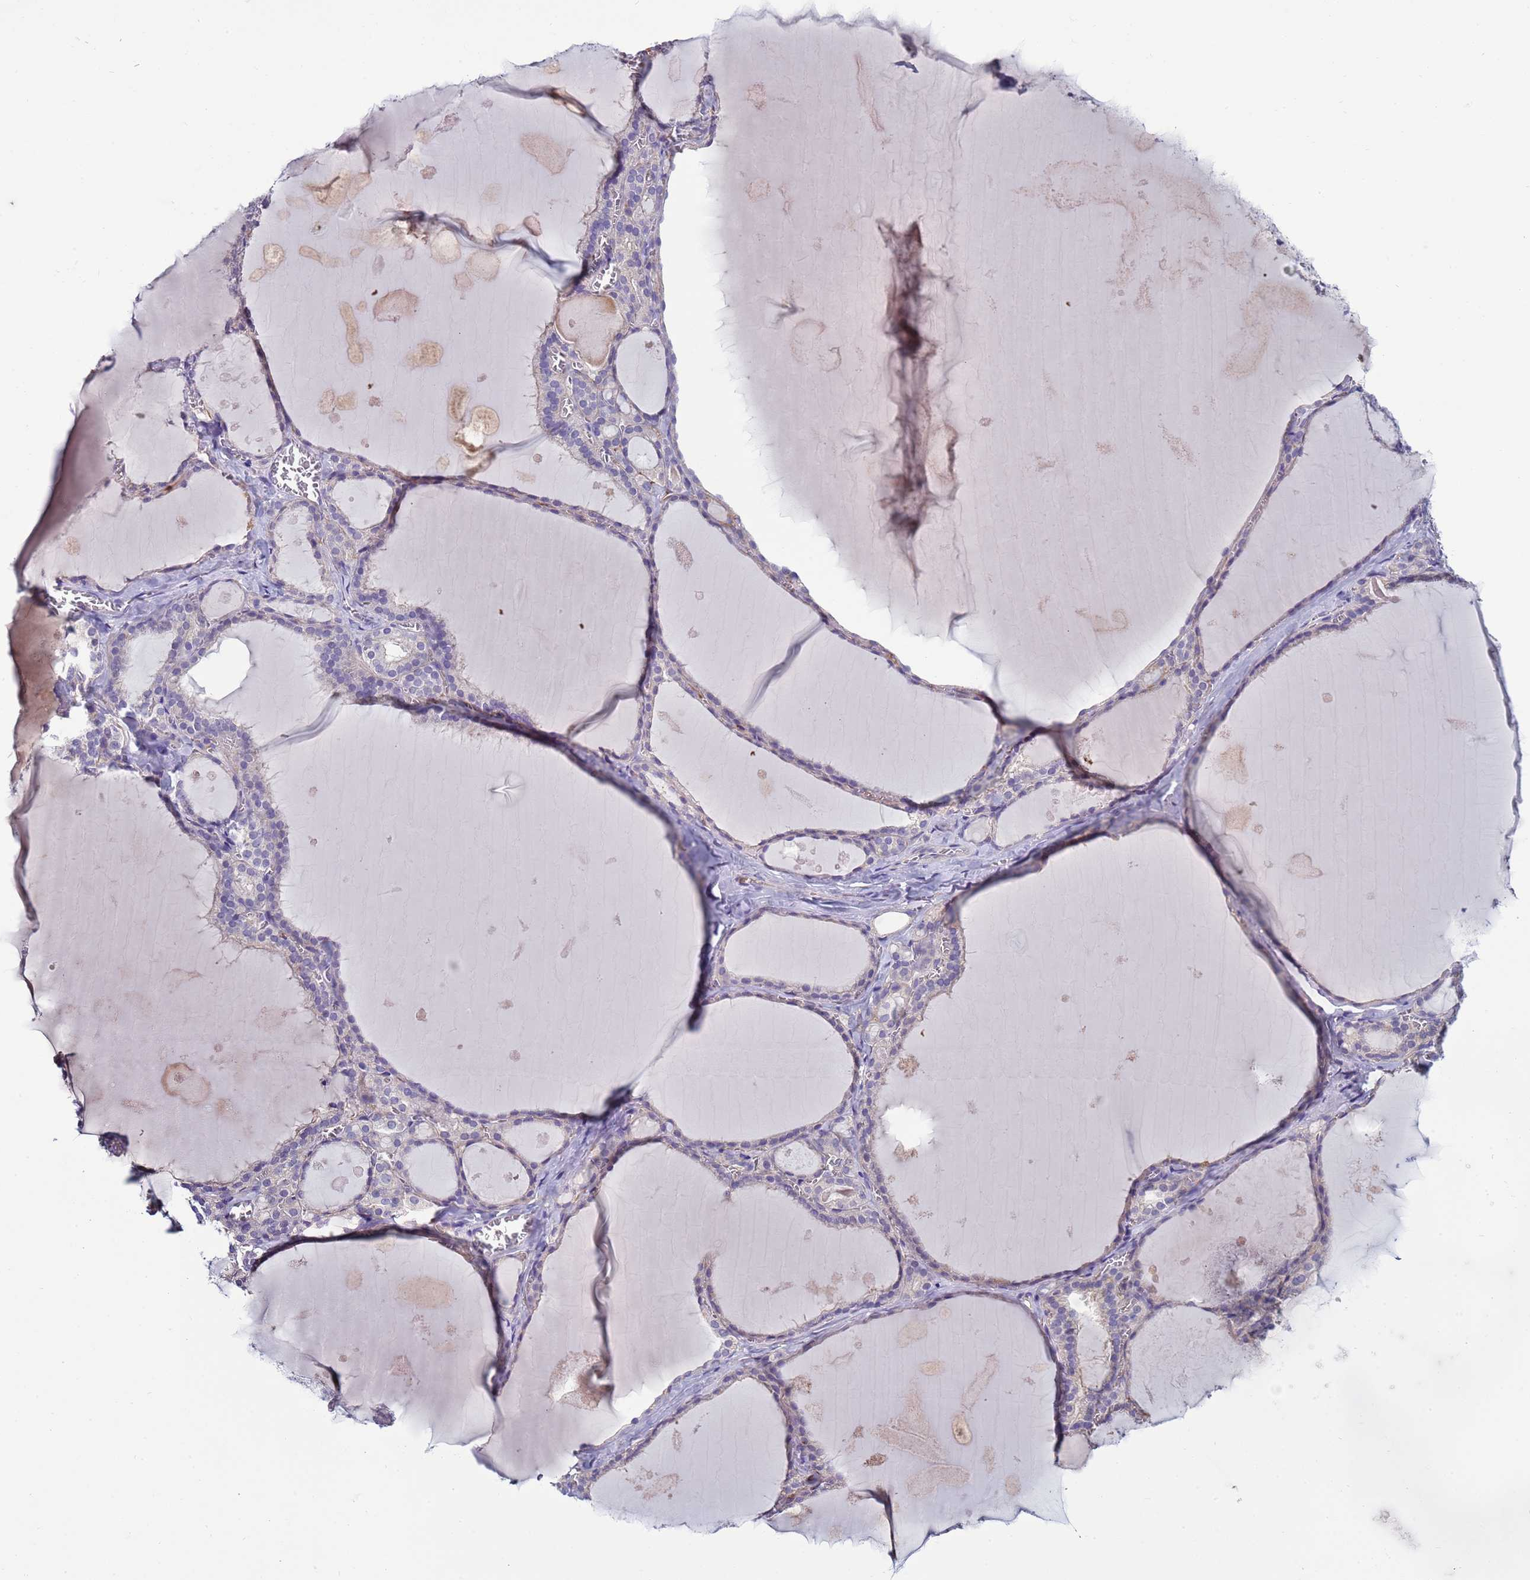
{"staining": {"intensity": "negative", "quantity": "none", "location": "none"}, "tissue": "thyroid gland", "cell_type": "Glandular cells", "image_type": "normal", "snomed": [{"axis": "morphology", "description": "Normal tissue, NOS"}, {"axis": "topography", "description": "Thyroid gland"}], "caption": "IHC of unremarkable thyroid gland exhibits no positivity in glandular cells. Nuclei are stained in blue.", "gene": "TRIM51G", "patient": {"sex": "male", "age": 56}}